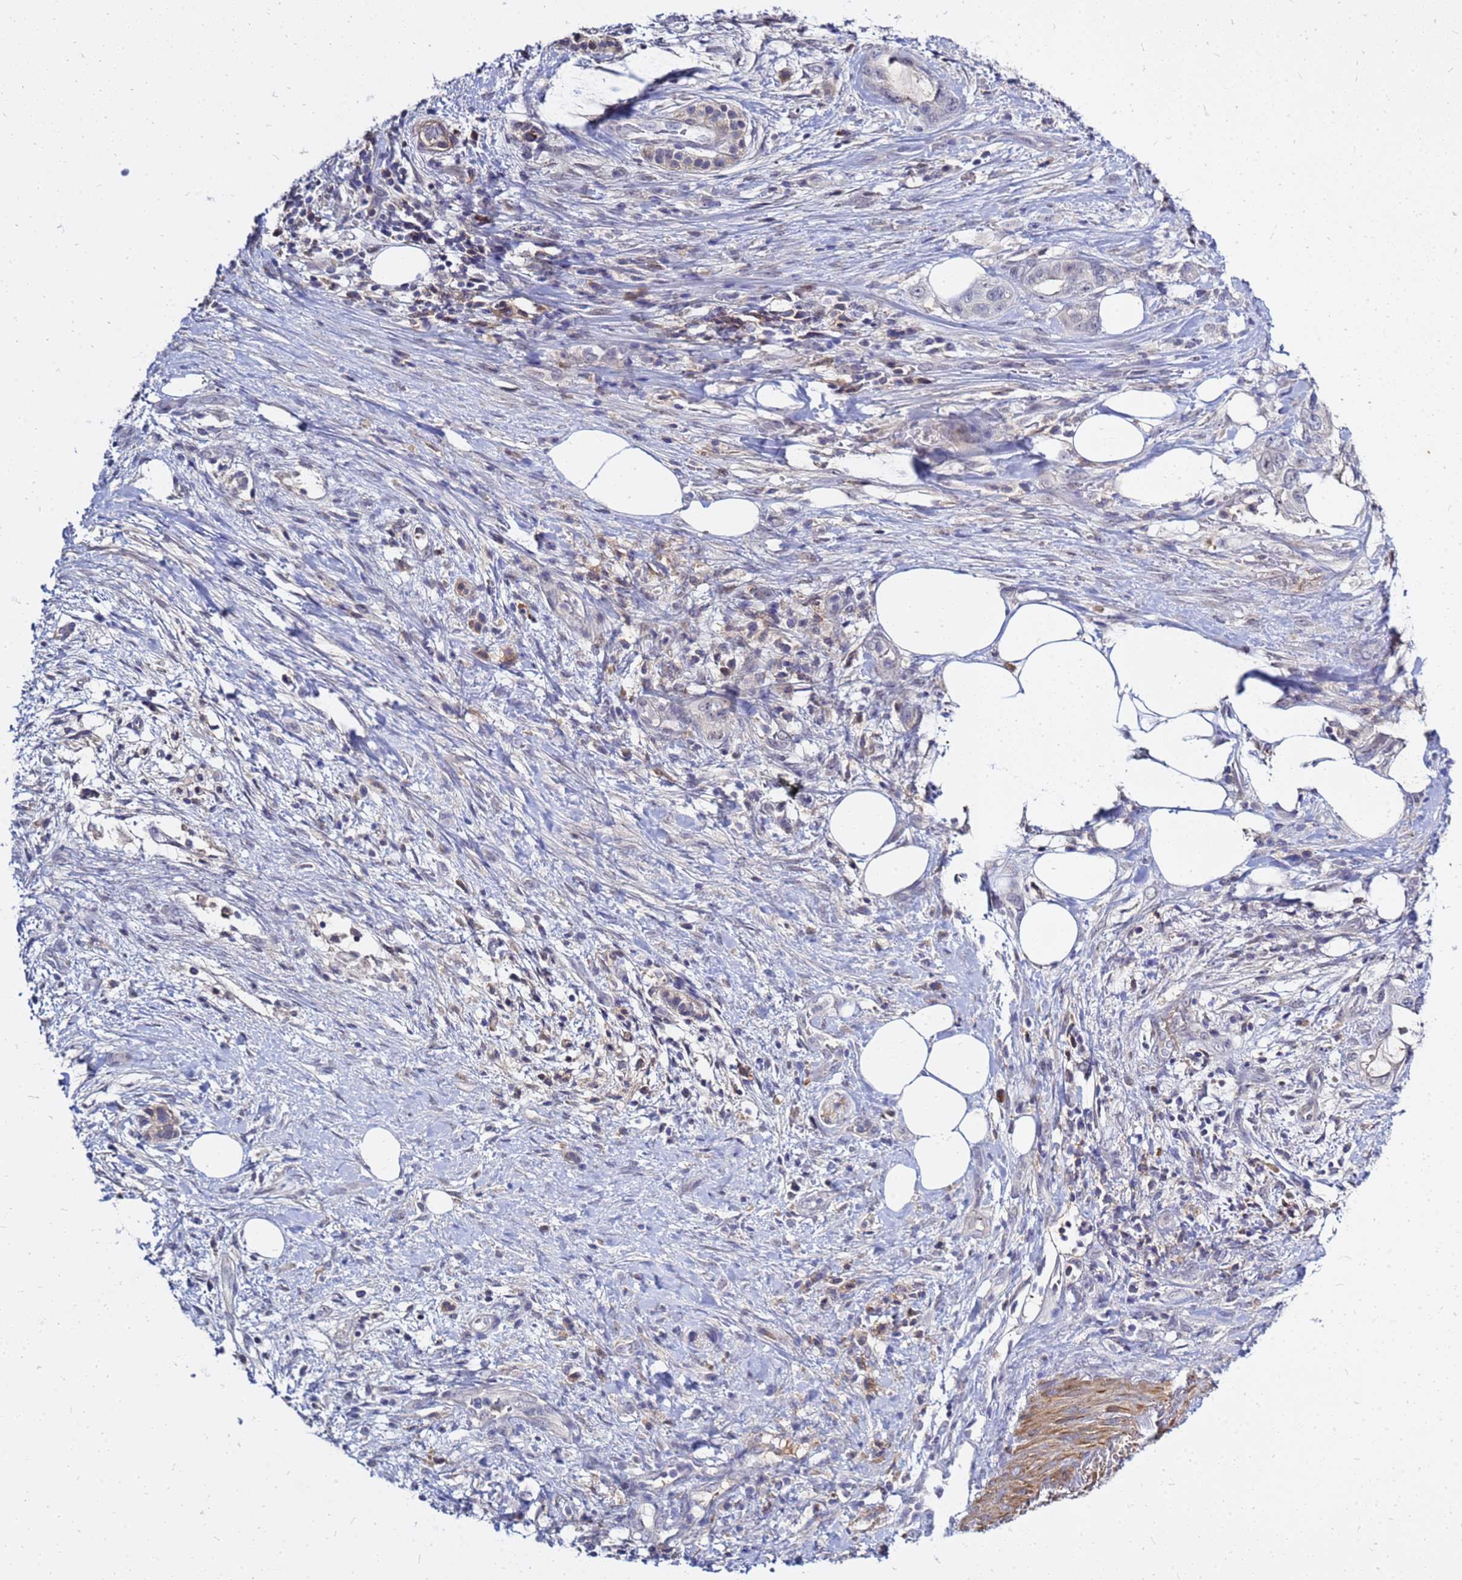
{"staining": {"intensity": "negative", "quantity": "none", "location": "none"}, "tissue": "pancreatic cancer", "cell_type": "Tumor cells", "image_type": "cancer", "snomed": [{"axis": "morphology", "description": "Adenocarcinoma, NOS"}, {"axis": "topography", "description": "Pancreas"}], "caption": "Immunohistochemical staining of human adenocarcinoma (pancreatic) displays no significant positivity in tumor cells. Brightfield microscopy of immunohistochemistry (IHC) stained with DAB (brown) and hematoxylin (blue), captured at high magnification.", "gene": "SRGAP3", "patient": {"sex": "female", "age": 61}}